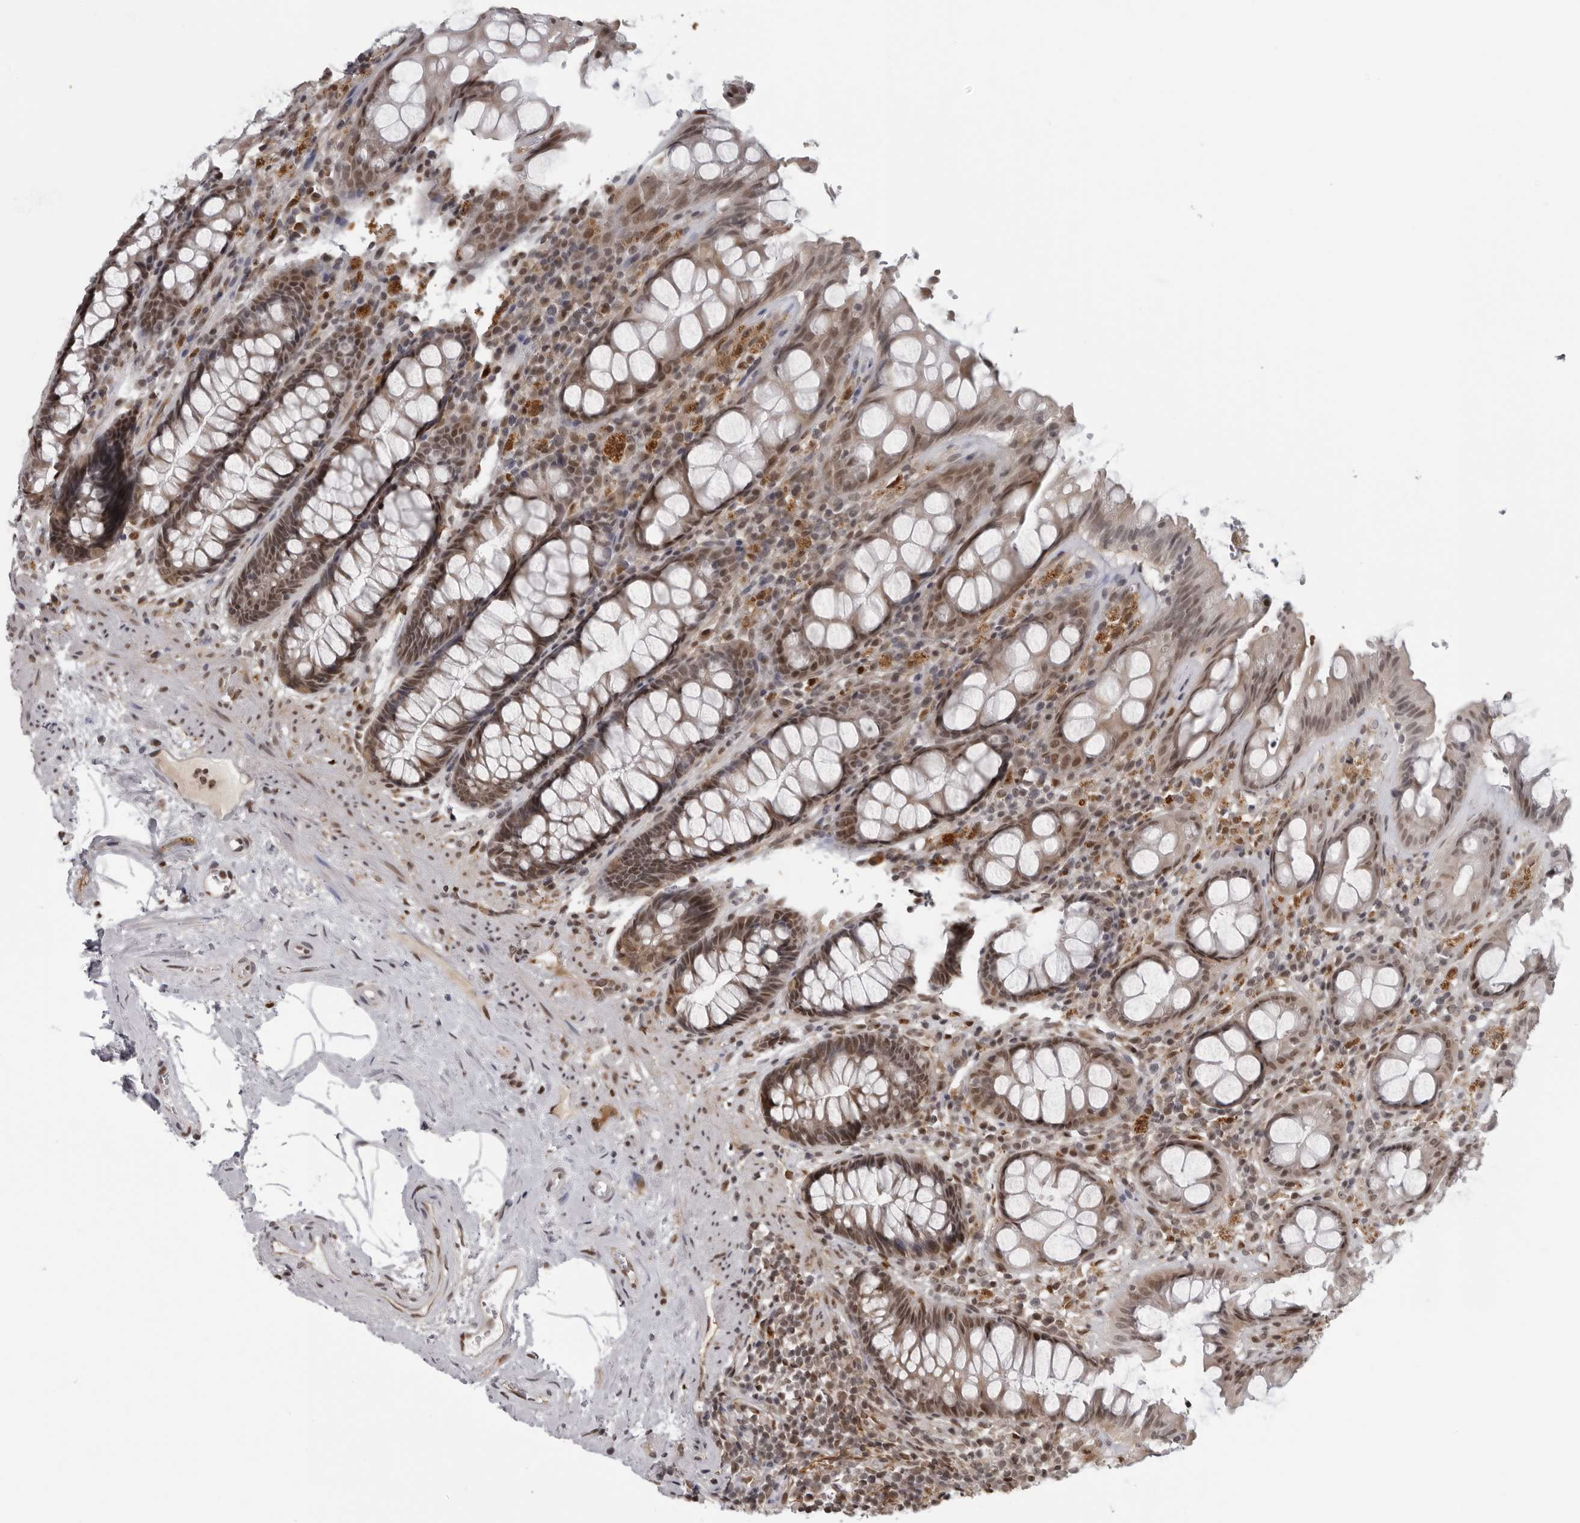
{"staining": {"intensity": "moderate", "quantity": ">75%", "location": "nuclear"}, "tissue": "rectum", "cell_type": "Glandular cells", "image_type": "normal", "snomed": [{"axis": "morphology", "description": "Normal tissue, NOS"}, {"axis": "topography", "description": "Rectum"}], "caption": "Immunohistochemistry (IHC) of unremarkable human rectum demonstrates medium levels of moderate nuclear staining in about >75% of glandular cells.", "gene": "MAF", "patient": {"sex": "male", "age": 64}}